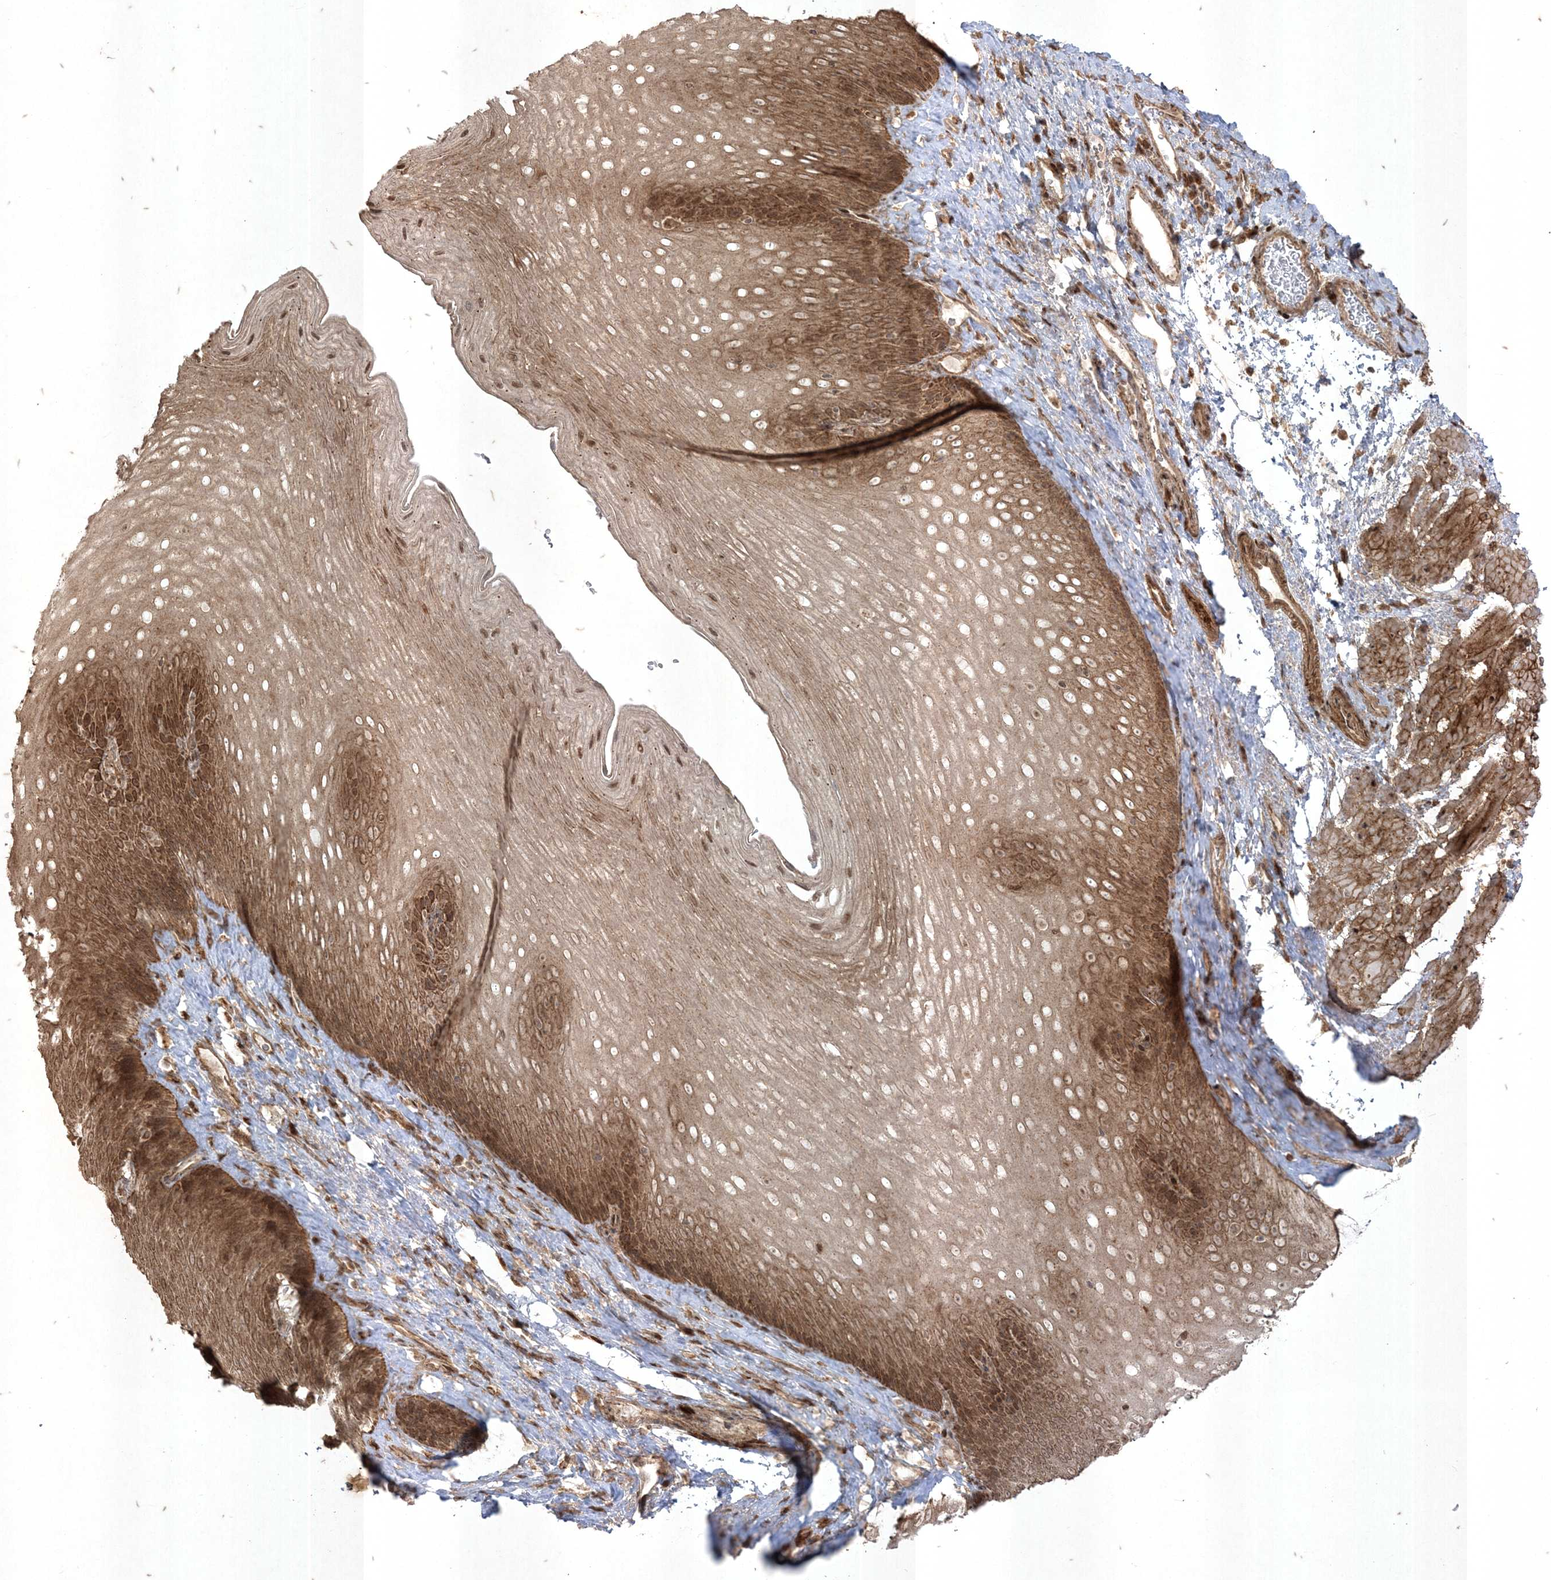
{"staining": {"intensity": "moderate", "quantity": ">75%", "location": "cytoplasmic/membranous,nuclear"}, "tissue": "esophagus", "cell_type": "Squamous epithelial cells", "image_type": "normal", "snomed": [{"axis": "morphology", "description": "Normal tissue, NOS"}, {"axis": "topography", "description": "Esophagus"}], "caption": "Moderate cytoplasmic/membranous,nuclear staining for a protein is present in approximately >75% of squamous epithelial cells of normal esophagus using immunohistochemistry (IHC).", "gene": "RRAS", "patient": {"sex": "female", "age": 66}}